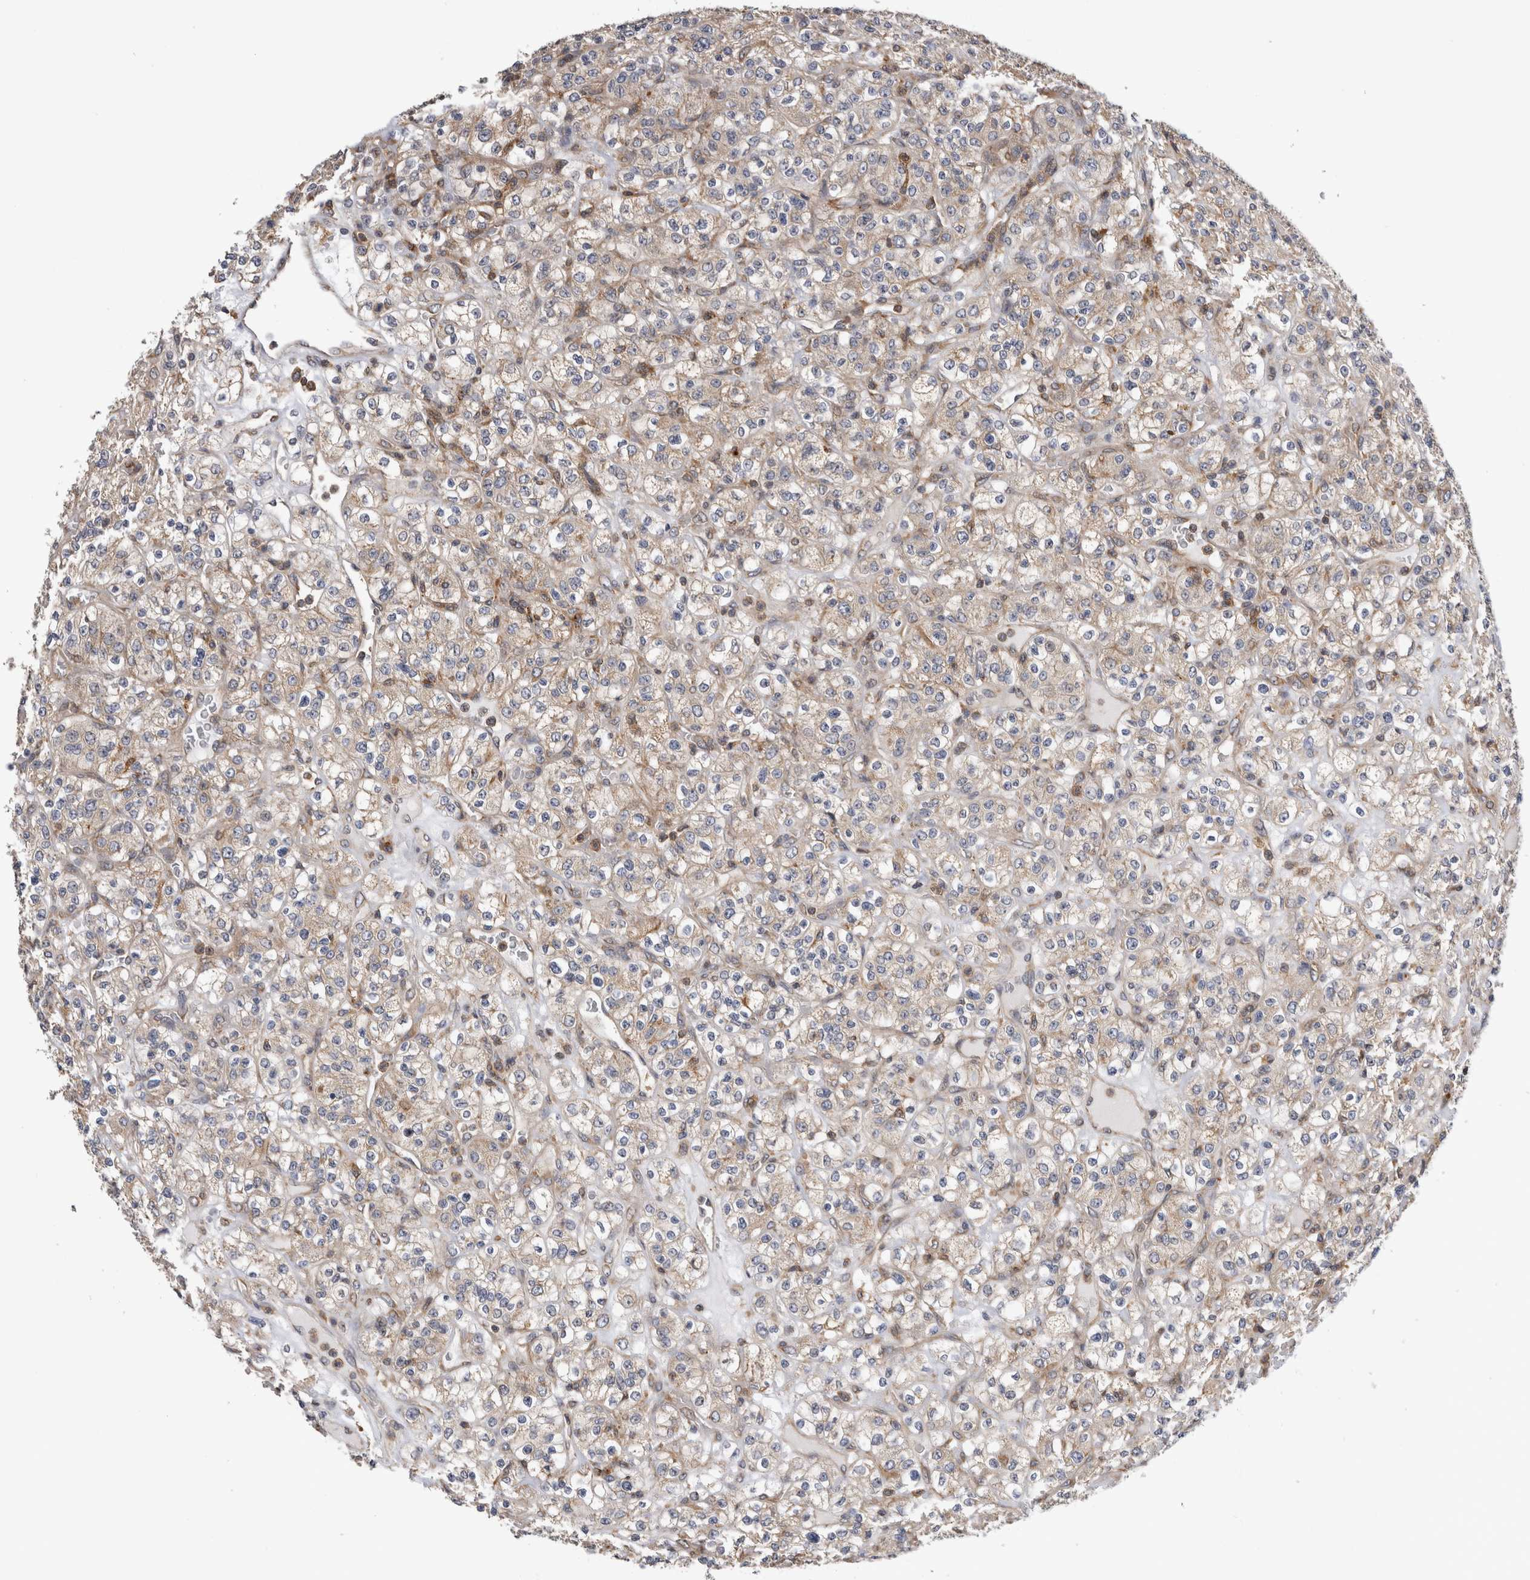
{"staining": {"intensity": "weak", "quantity": "<25%", "location": "cytoplasmic/membranous"}, "tissue": "renal cancer", "cell_type": "Tumor cells", "image_type": "cancer", "snomed": [{"axis": "morphology", "description": "Normal tissue, NOS"}, {"axis": "morphology", "description": "Adenocarcinoma, NOS"}, {"axis": "topography", "description": "Kidney"}], "caption": "IHC image of neoplastic tissue: renal cancer (adenocarcinoma) stained with DAB exhibits no significant protein positivity in tumor cells. (DAB (3,3'-diaminobenzidine) IHC, high magnification).", "gene": "GRIK2", "patient": {"sex": "female", "age": 72}}